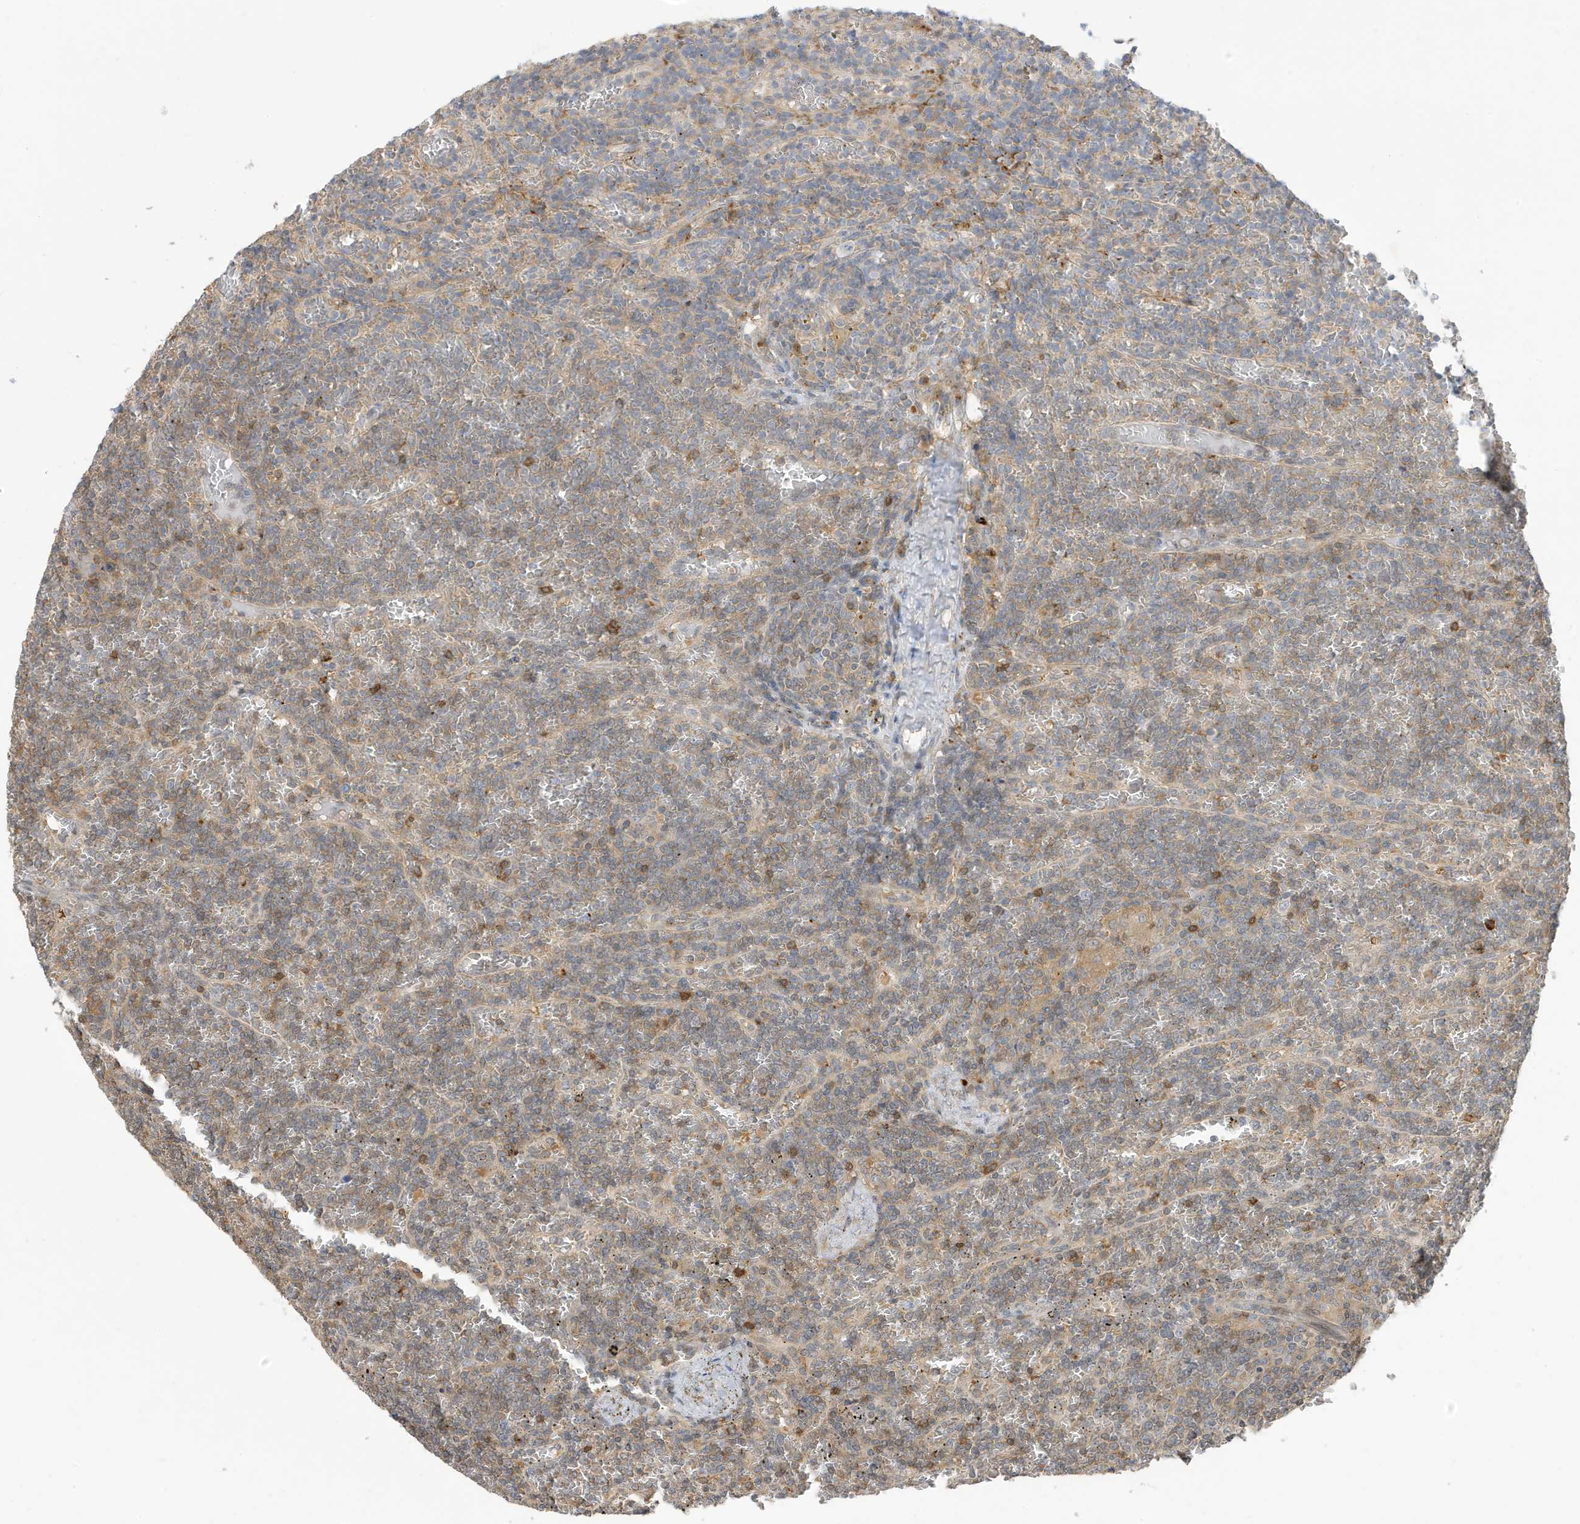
{"staining": {"intensity": "weak", "quantity": "25%-75%", "location": "cytoplasmic/membranous"}, "tissue": "lymphoma", "cell_type": "Tumor cells", "image_type": "cancer", "snomed": [{"axis": "morphology", "description": "Malignant lymphoma, non-Hodgkin's type, Low grade"}, {"axis": "topography", "description": "Spleen"}], "caption": "Tumor cells exhibit low levels of weak cytoplasmic/membranous positivity in about 25%-75% of cells in human malignant lymphoma, non-Hodgkin's type (low-grade). The protein is stained brown, and the nuclei are stained in blue (DAB (3,3'-diaminobenzidine) IHC with brightfield microscopy, high magnification).", "gene": "TAB3", "patient": {"sex": "female", "age": 19}}